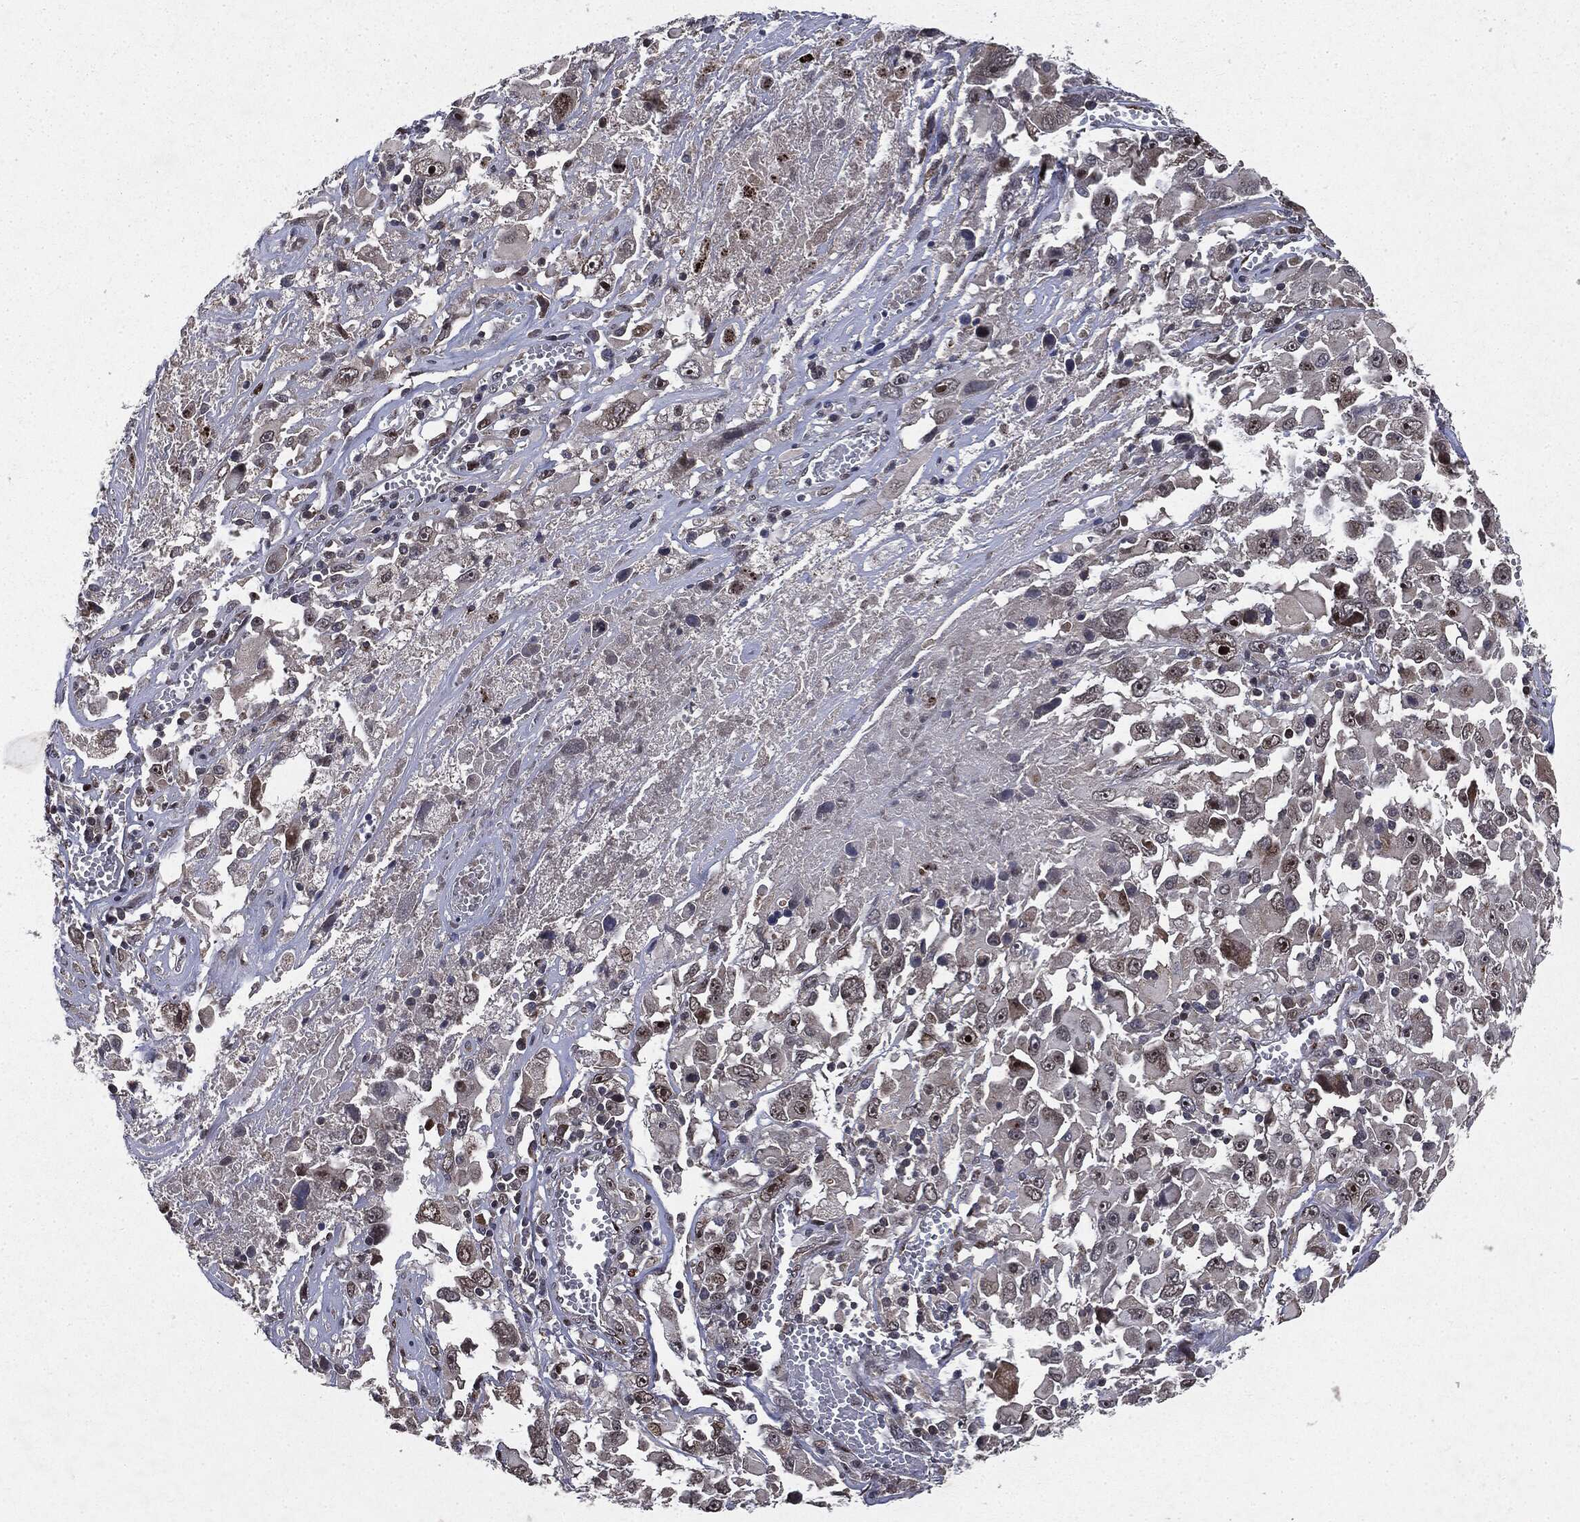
{"staining": {"intensity": "moderate", "quantity": "<25%", "location": "nuclear"}, "tissue": "melanoma", "cell_type": "Tumor cells", "image_type": "cancer", "snomed": [{"axis": "morphology", "description": "Malignant melanoma, Metastatic site"}, {"axis": "topography", "description": "Soft tissue"}], "caption": "Immunohistochemistry (IHC) micrograph of malignant melanoma (metastatic site) stained for a protein (brown), which shows low levels of moderate nuclear staining in approximately <25% of tumor cells.", "gene": "PLPPR2", "patient": {"sex": "male", "age": 50}}